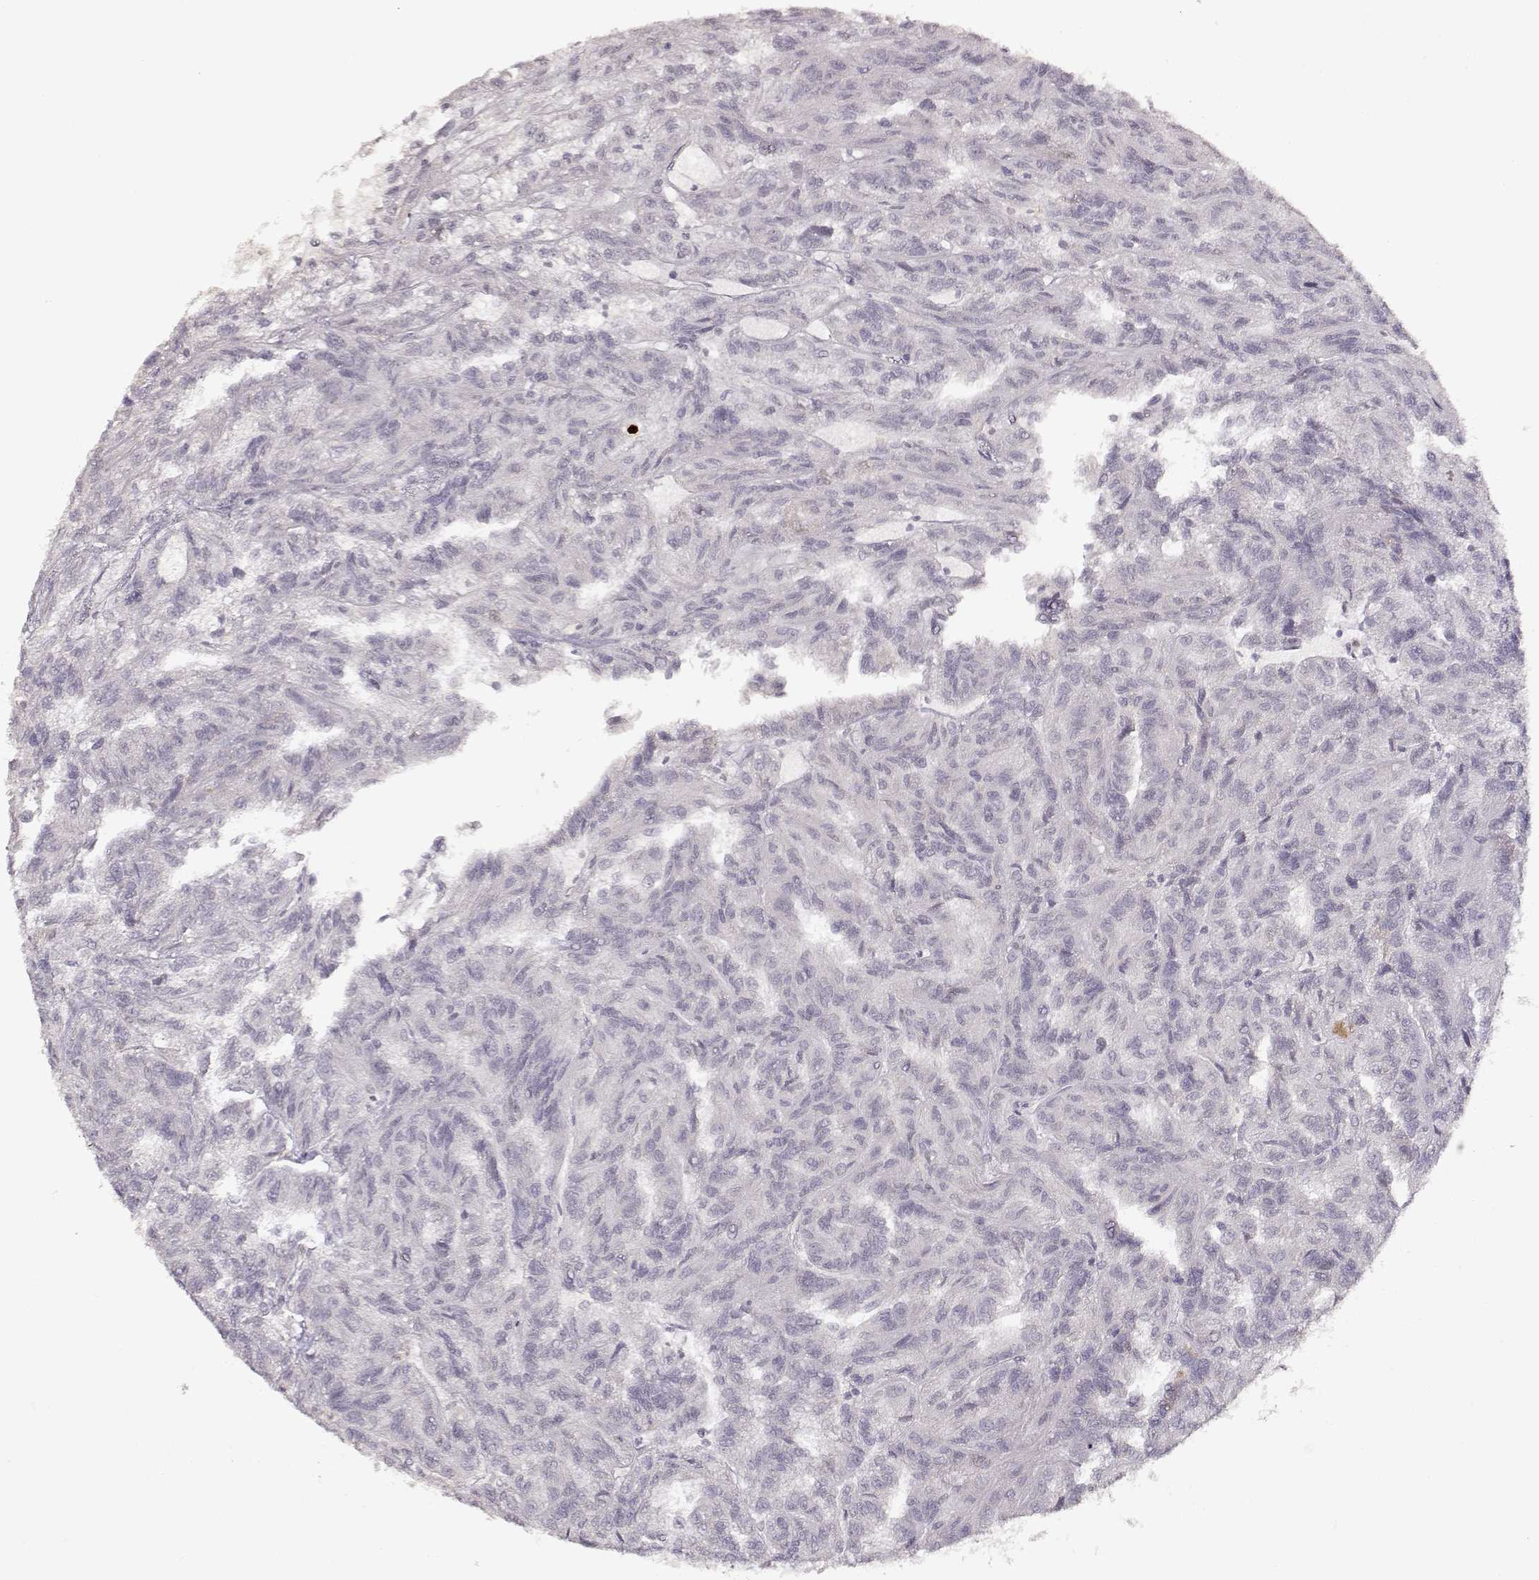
{"staining": {"intensity": "negative", "quantity": "none", "location": "none"}, "tissue": "renal cancer", "cell_type": "Tumor cells", "image_type": "cancer", "snomed": [{"axis": "morphology", "description": "Adenocarcinoma, NOS"}, {"axis": "topography", "description": "Kidney"}], "caption": "Photomicrograph shows no protein staining in tumor cells of adenocarcinoma (renal) tissue.", "gene": "S100B", "patient": {"sex": "male", "age": 79}}